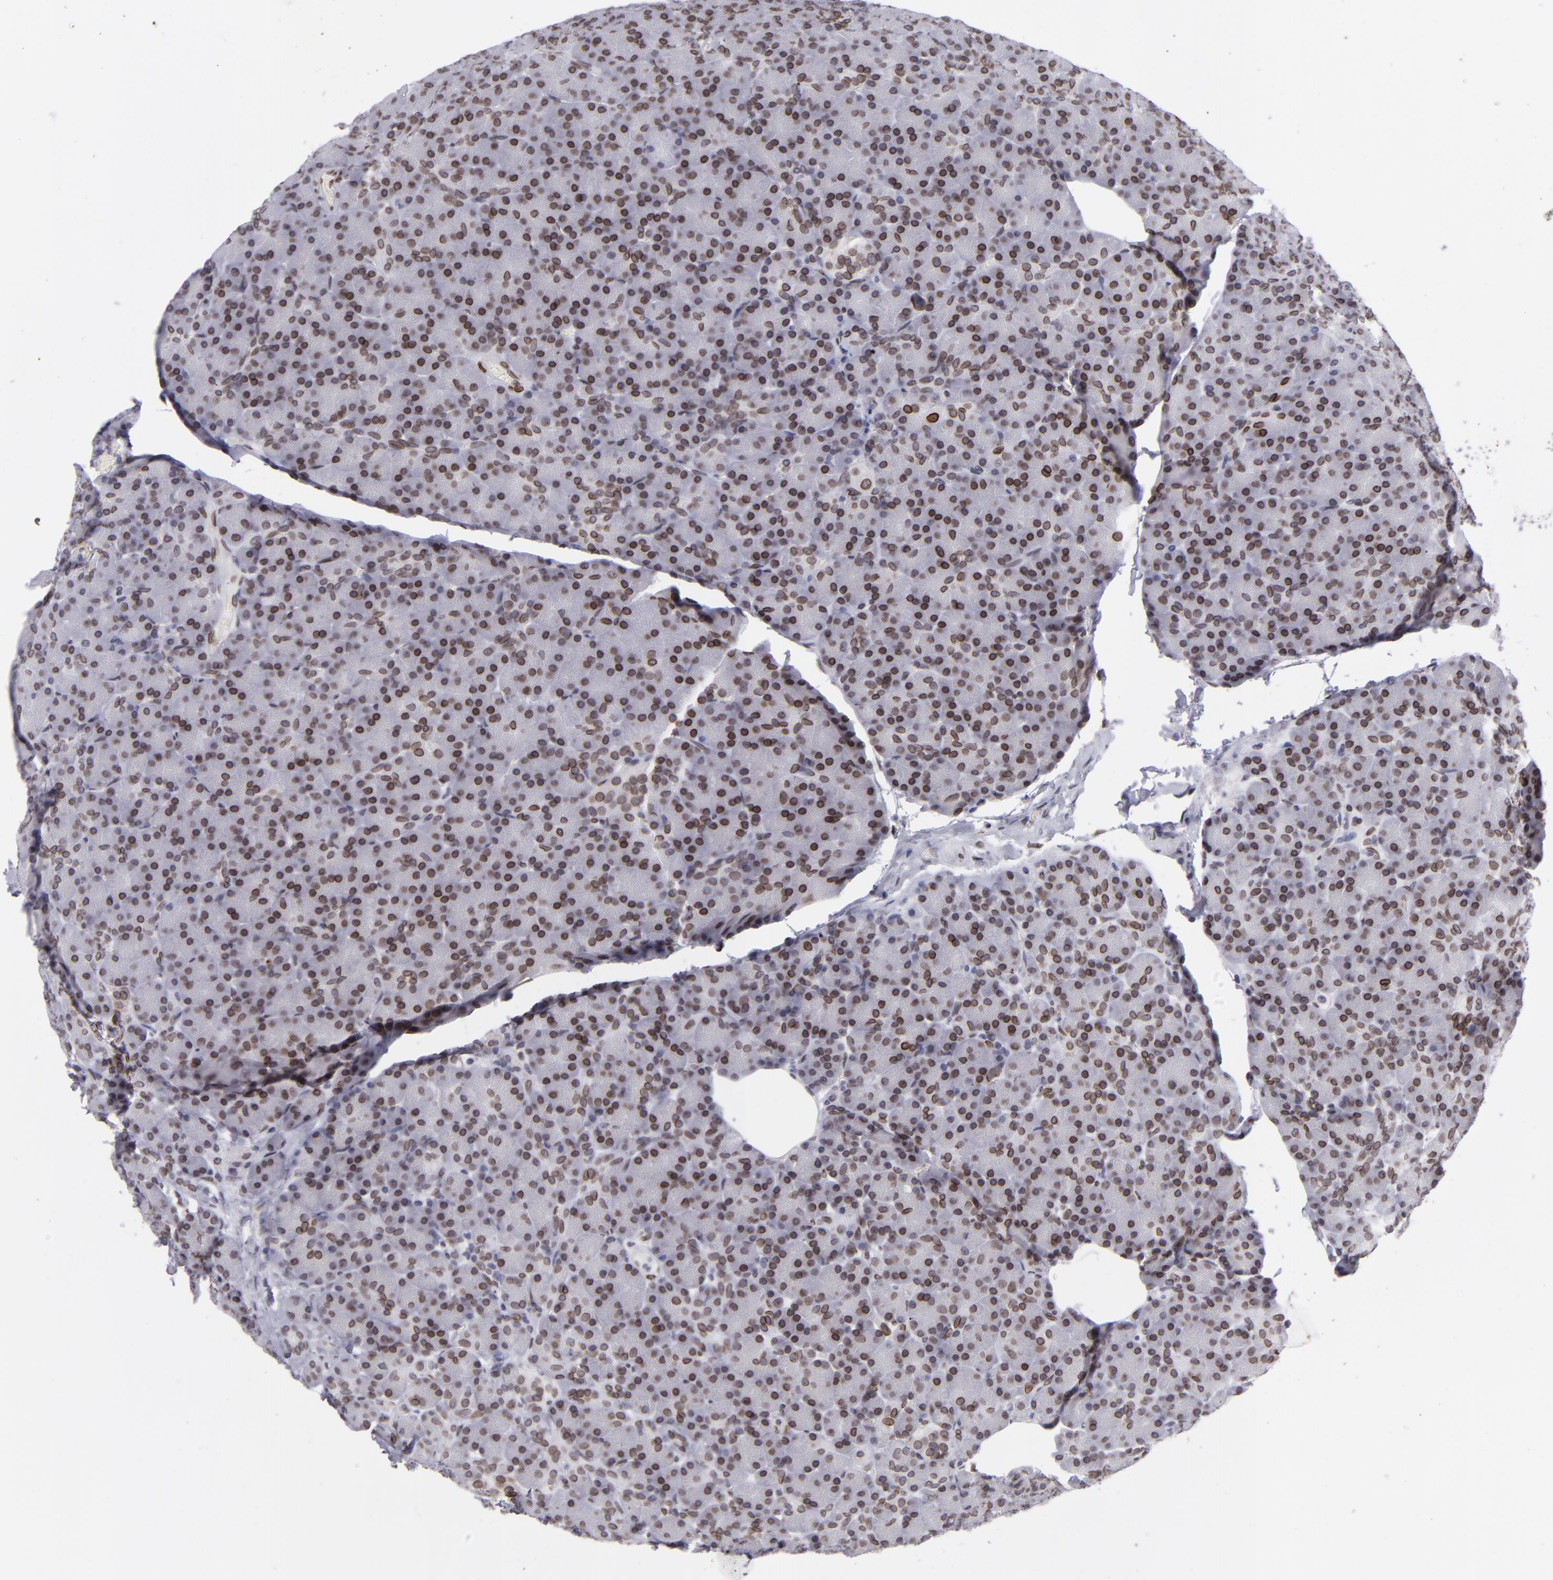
{"staining": {"intensity": "strong", "quantity": ">75%", "location": "nuclear"}, "tissue": "pancreas", "cell_type": "Exocrine glandular cells", "image_type": "normal", "snomed": [{"axis": "morphology", "description": "Normal tissue, NOS"}, {"axis": "topography", "description": "Pancreas"}], "caption": "A micrograph of pancreas stained for a protein demonstrates strong nuclear brown staining in exocrine glandular cells.", "gene": "EMD", "patient": {"sex": "female", "age": 43}}